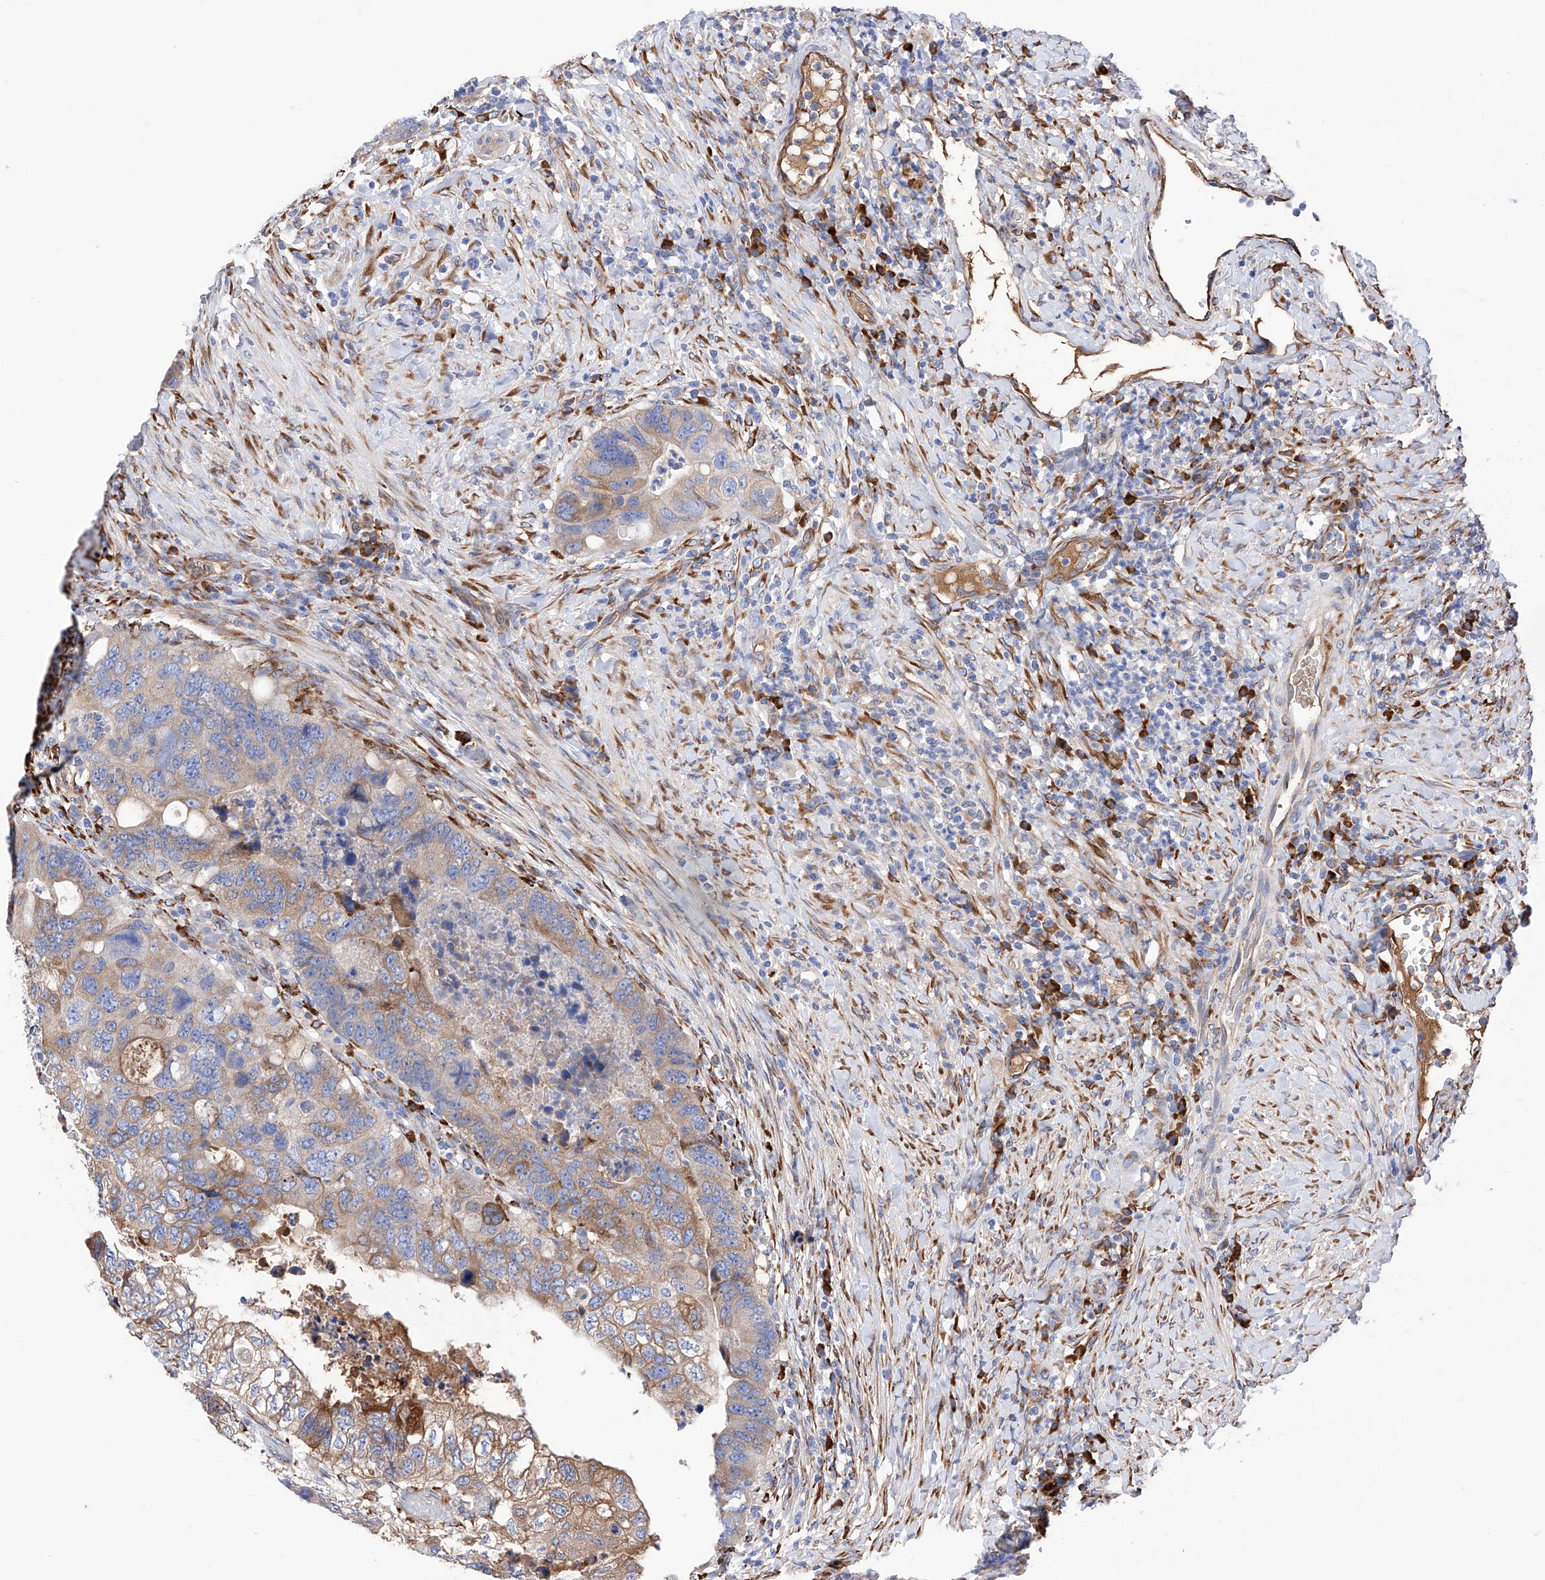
{"staining": {"intensity": "moderate", "quantity": "<25%", "location": "cytoplasmic/membranous"}, "tissue": "colorectal cancer", "cell_type": "Tumor cells", "image_type": "cancer", "snomed": [{"axis": "morphology", "description": "Adenocarcinoma, NOS"}, {"axis": "topography", "description": "Rectum"}], "caption": "Moderate cytoplasmic/membranous protein expression is present in about <25% of tumor cells in adenocarcinoma (colorectal). Nuclei are stained in blue.", "gene": "PDIA5", "patient": {"sex": "male", "age": 59}}